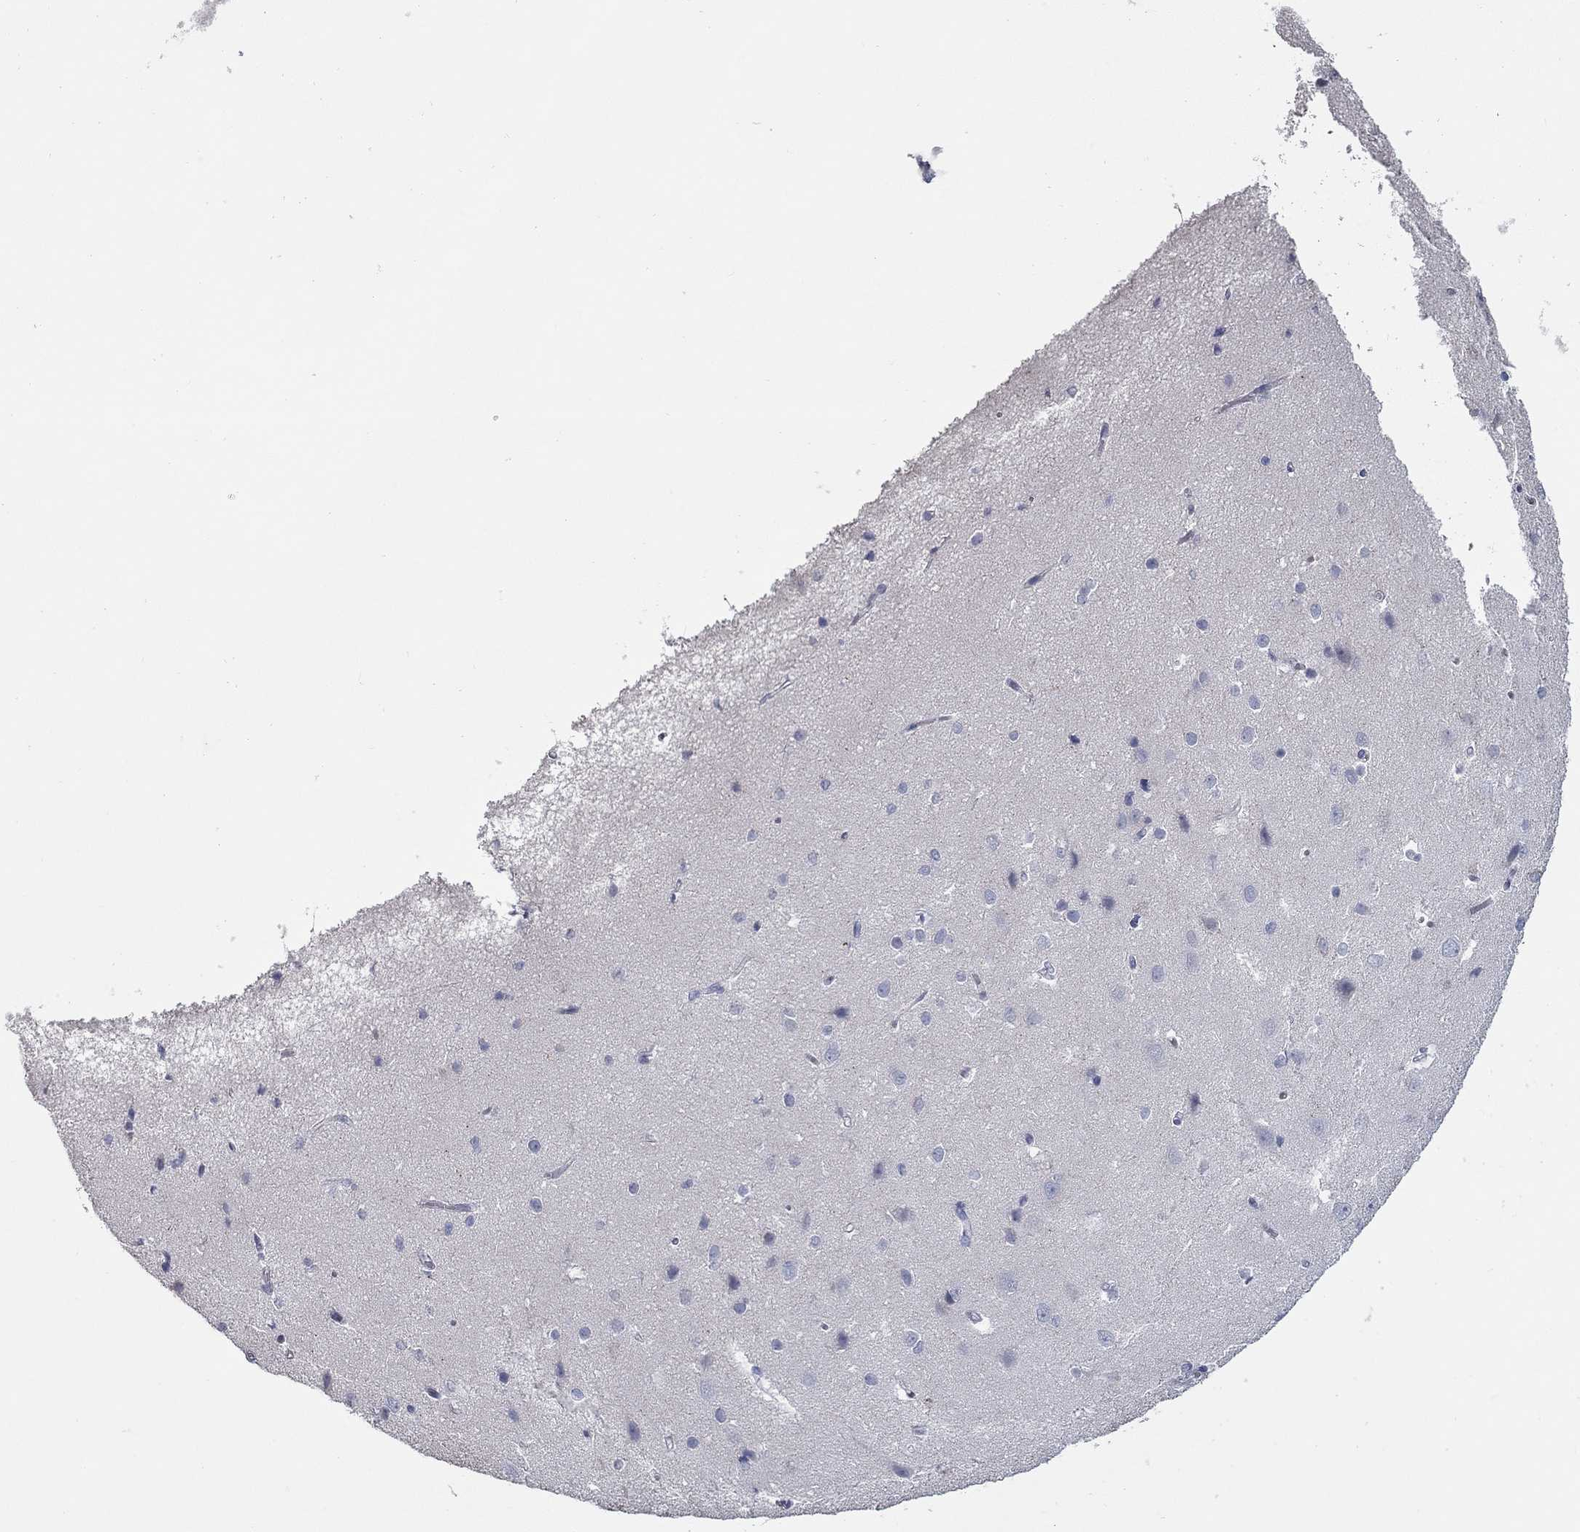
{"staining": {"intensity": "negative", "quantity": "none", "location": "none"}, "tissue": "cerebral cortex", "cell_type": "Endothelial cells", "image_type": "normal", "snomed": [{"axis": "morphology", "description": "Normal tissue, NOS"}, {"axis": "topography", "description": "Cerebral cortex"}], "caption": "A photomicrograph of cerebral cortex stained for a protein exhibits no brown staining in endothelial cells. Brightfield microscopy of IHC stained with DAB (3,3'-diaminobenzidine) (brown) and hematoxylin (blue), captured at high magnification.", "gene": "TAC1", "patient": {"sex": "male", "age": 37}}